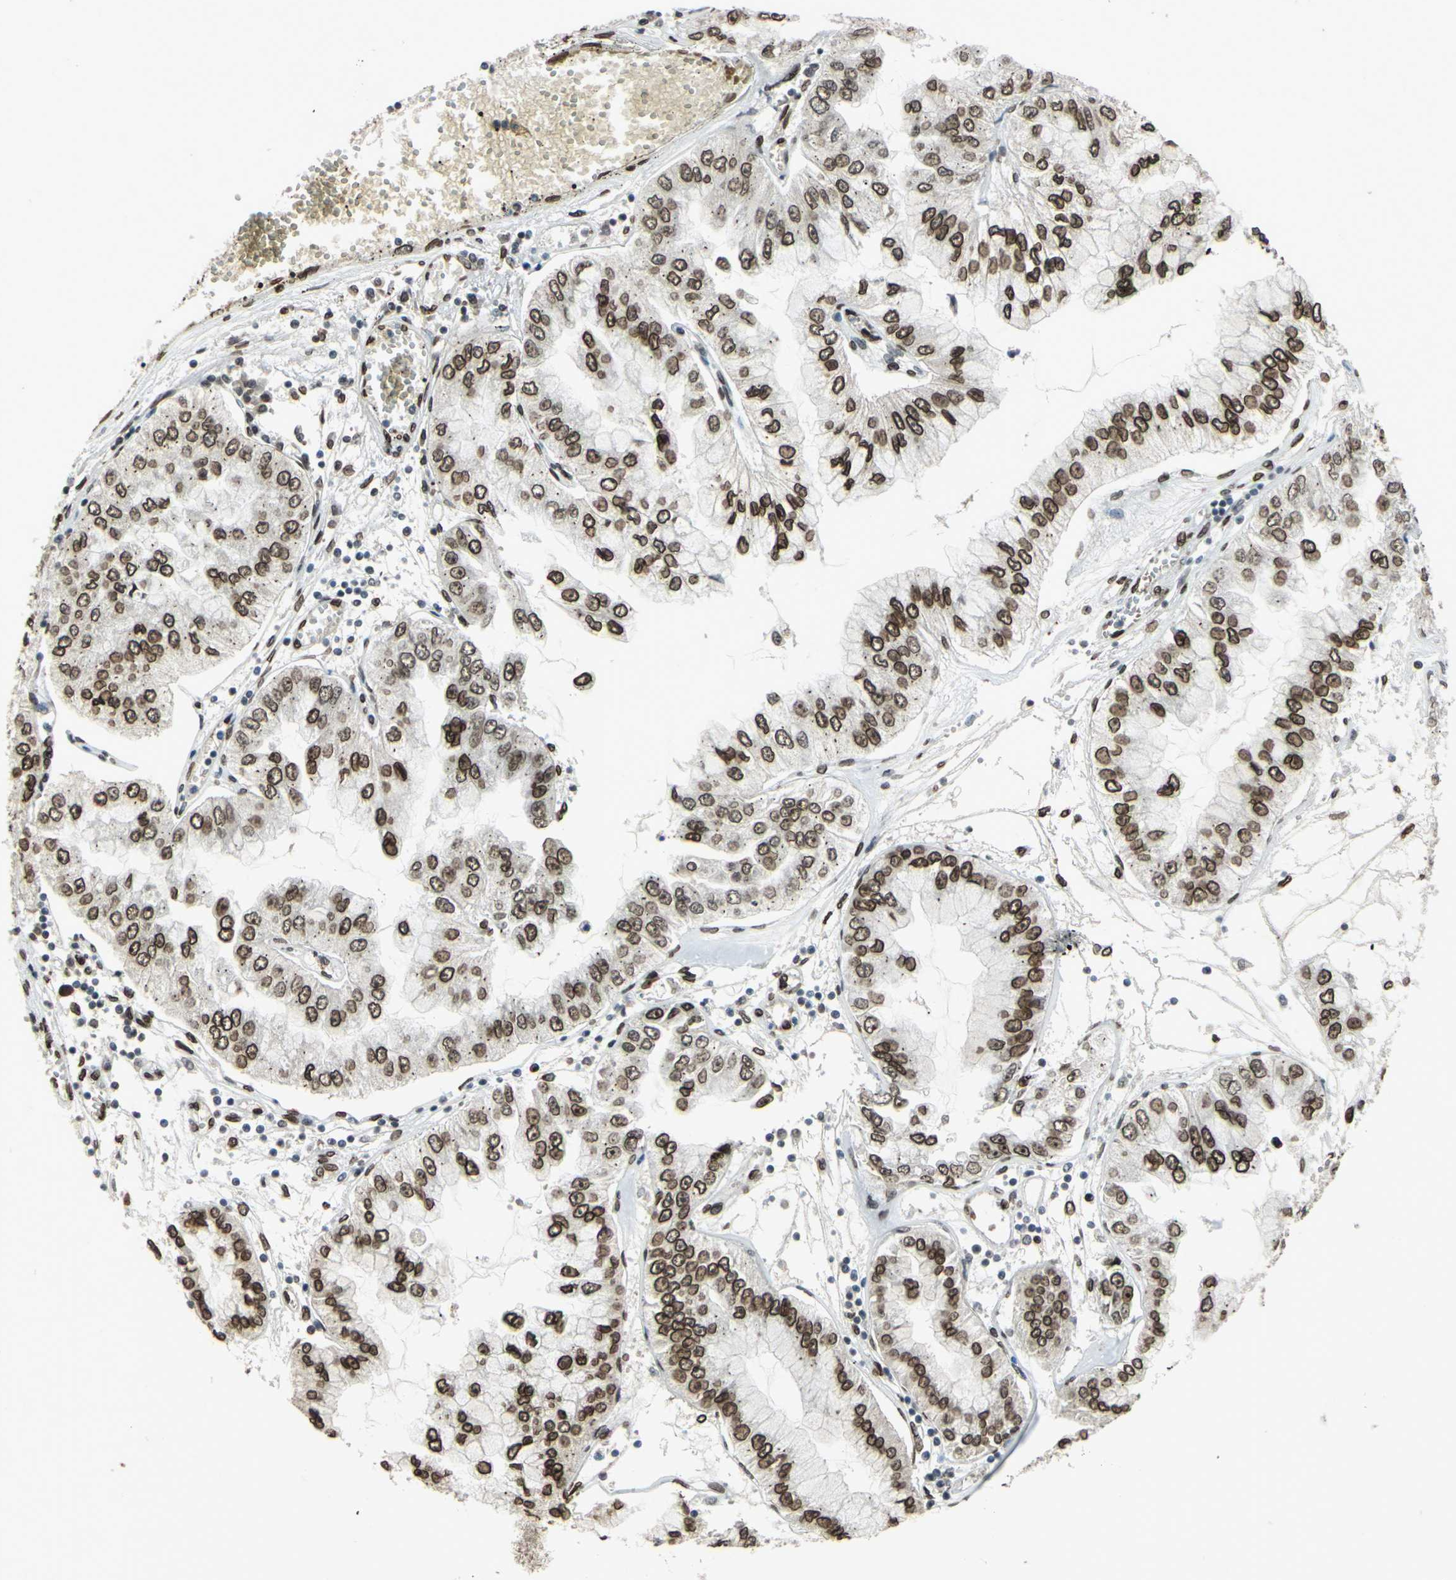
{"staining": {"intensity": "strong", "quantity": ">75%", "location": "cytoplasmic/membranous,nuclear"}, "tissue": "liver cancer", "cell_type": "Tumor cells", "image_type": "cancer", "snomed": [{"axis": "morphology", "description": "Cholangiocarcinoma"}, {"axis": "topography", "description": "Liver"}], "caption": "Immunohistochemical staining of cholangiocarcinoma (liver) displays strong cytoplasmic/membranous and nuclear protein expression in about >75% of tumor cells.", "gene": "ISY1", "patient": {"sex": "female", "age": 79}}